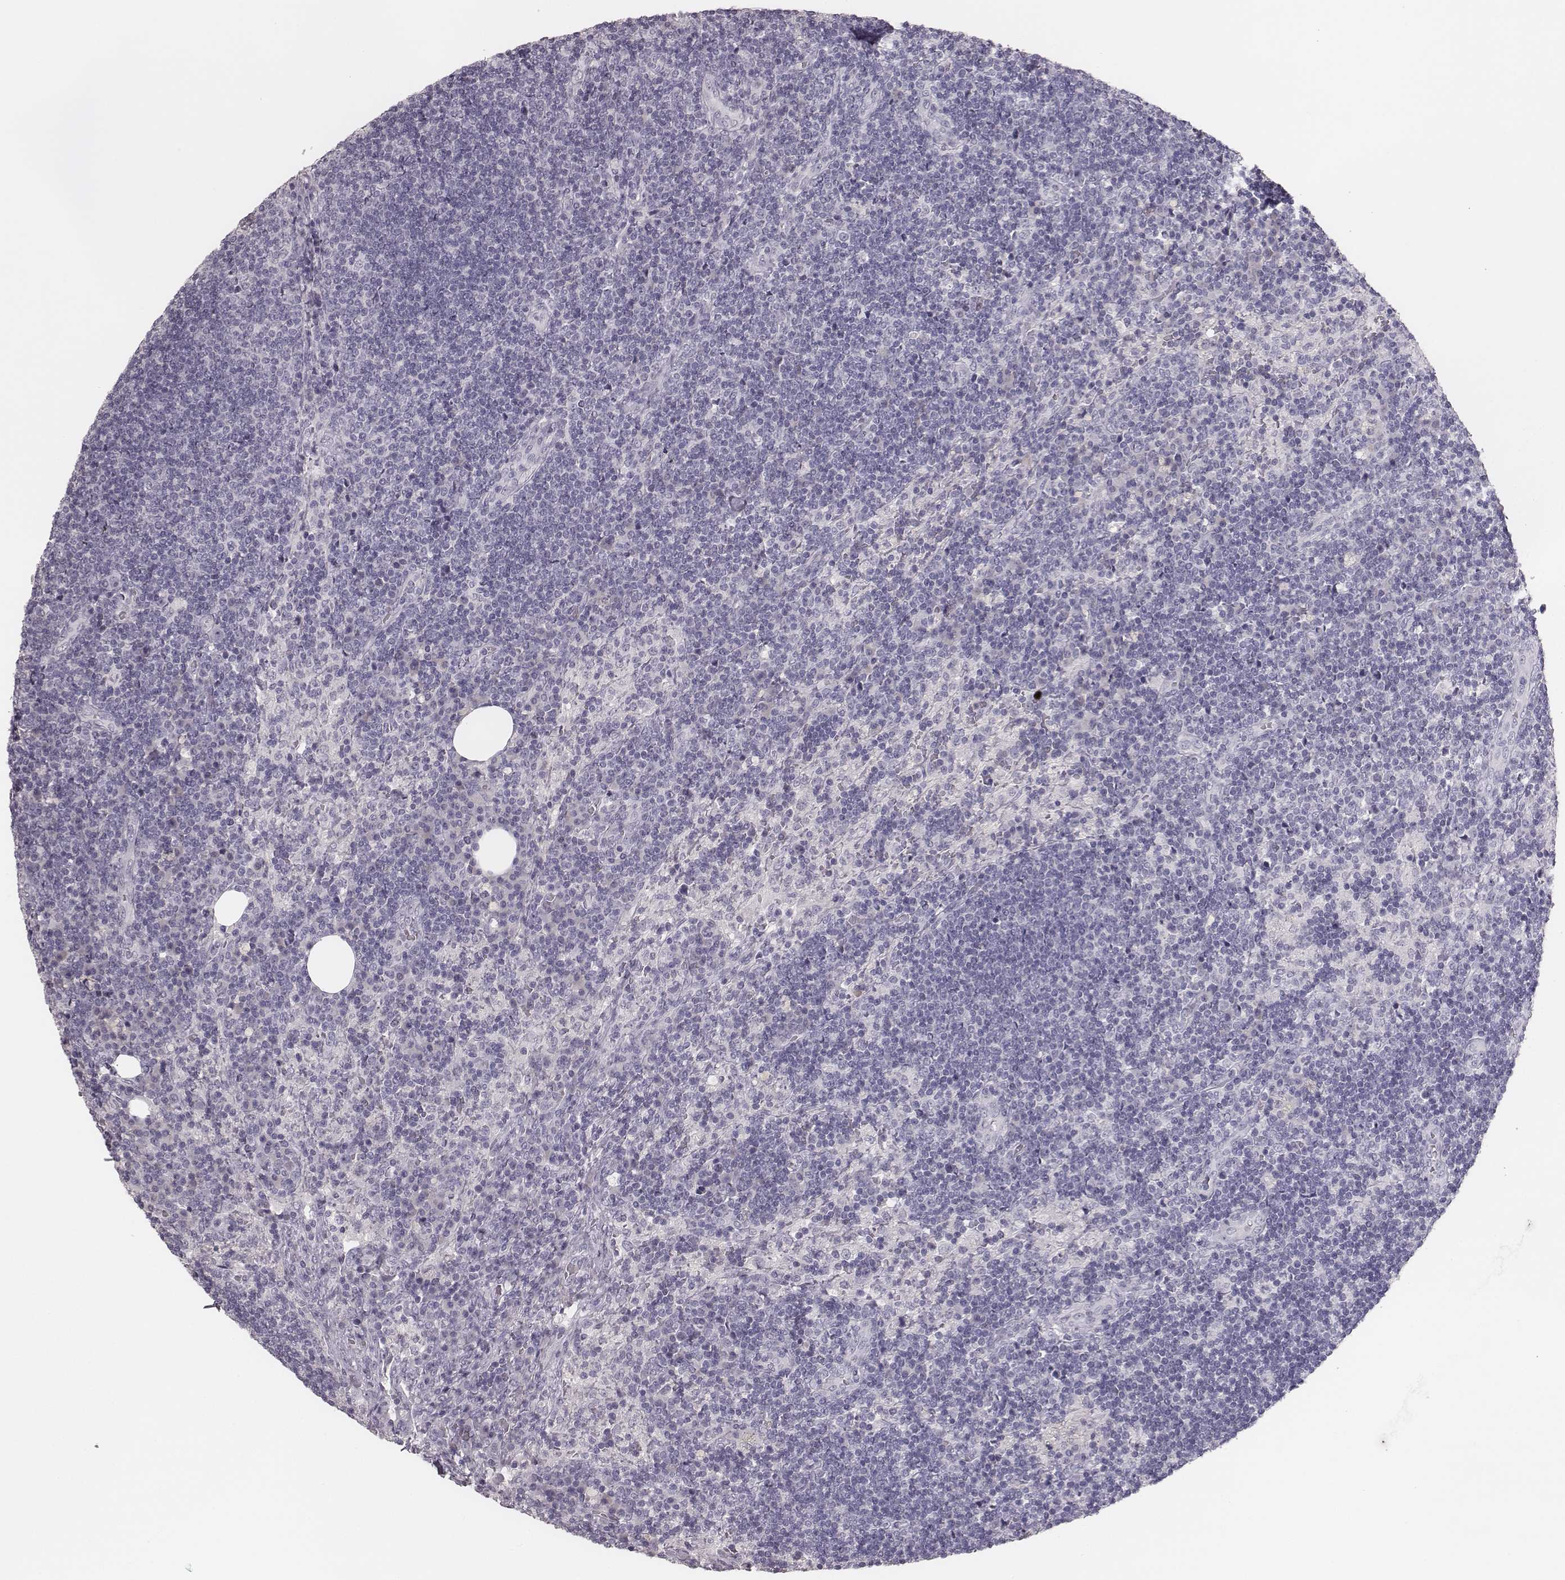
{"staining": {"intensity": "negative", "quantity": "none", "location": "none"}, "tissue": "lymph node", "cell_type": "Germinal center cells", "image_type": "normal", "snomed": [{"axis": "morphology", "description": "Normal tissue, NOS"}, {"axis": "topography", "description": "Lymph node"}], "caption": "Micrograph shows no significant protein positivity in germinal center cells of unremarkable lymph node.", "gene": "MYH6", "patient": {"sex": "male", "age": 63}}